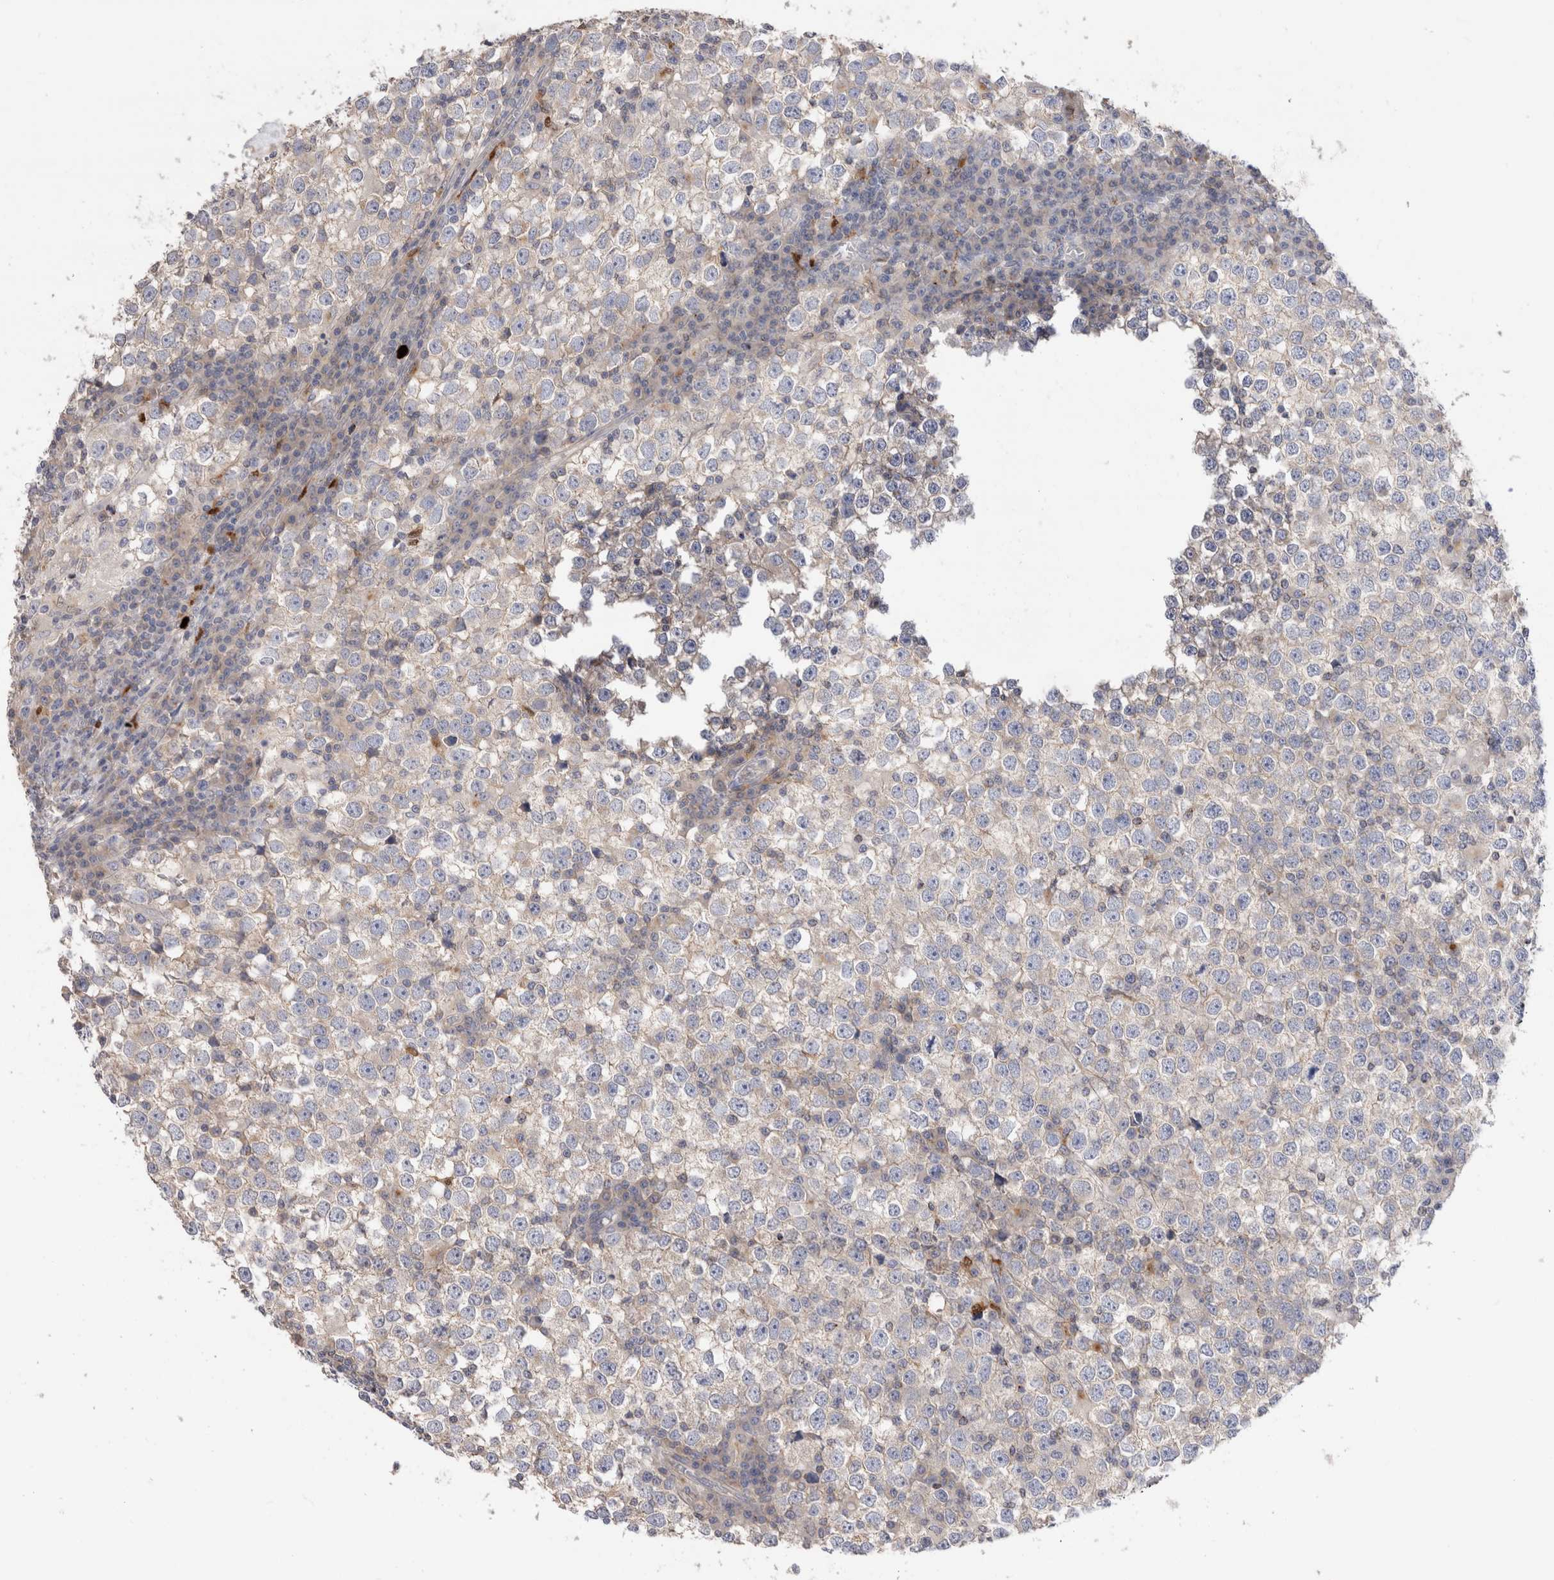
{"staining": {"intensity": "weak", "quantity": "<25%", "location": "cytoplasmic/membranous"}, "tissue": "testis cancer", "cell_type": "Tumor cells", "image_type": "cancer", "snomed": [{"axis": "morphology", "description": "Seminoma, NOS"}, {"axis": "topography", "description": "Testis"}], "caption": "This is an immunohistochemistry (IHC) image of testis cancer (seminoma). There is no staining in tumor cells.", "gene": "NXT2", "patient": {"sex": "male", "age": 65}}